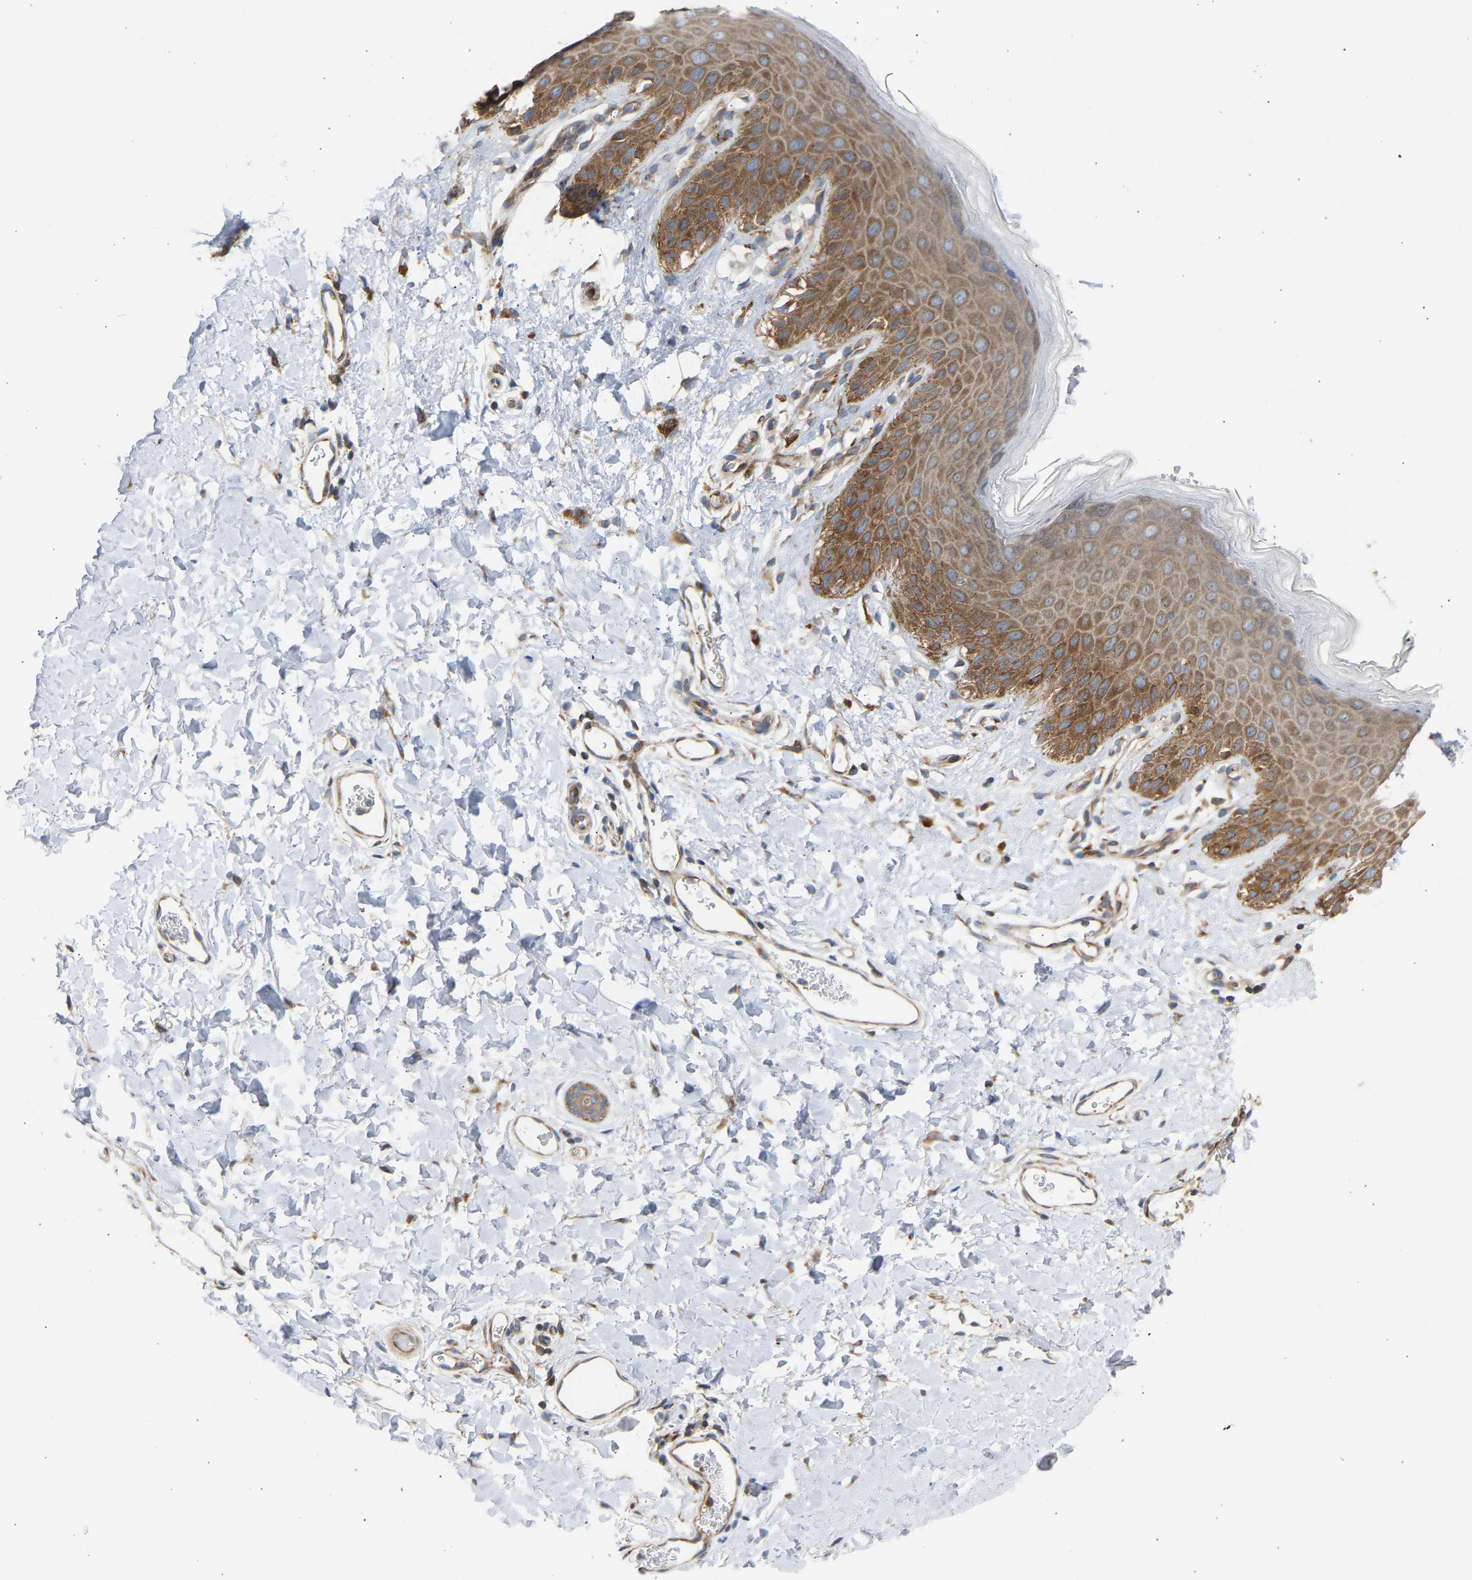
{"staining": {"intensity": "moderate", "quantity": ">75%", "location": "cytoplasmic/membranous"}, "tissue": "skin", "cell_type": "Epidermal cells", "image_type": "normal", "snomed": [{"axis": "morphology", "description": "Normal tissue, NOS"}, {"axis": "topography", "description": "Anal"}], "caption": "DAB (3,3'-diaminobenzidine) immunohistochemical staining of benign human skin reveals moderate cytoplasmic/membranous protein positivity in approximately >75% of epidermal cells. (Brightfield microscopy of DAB IHC at high magnification).", "gene": "GCN1", "patient": {"sex": "male", "age": 44}}